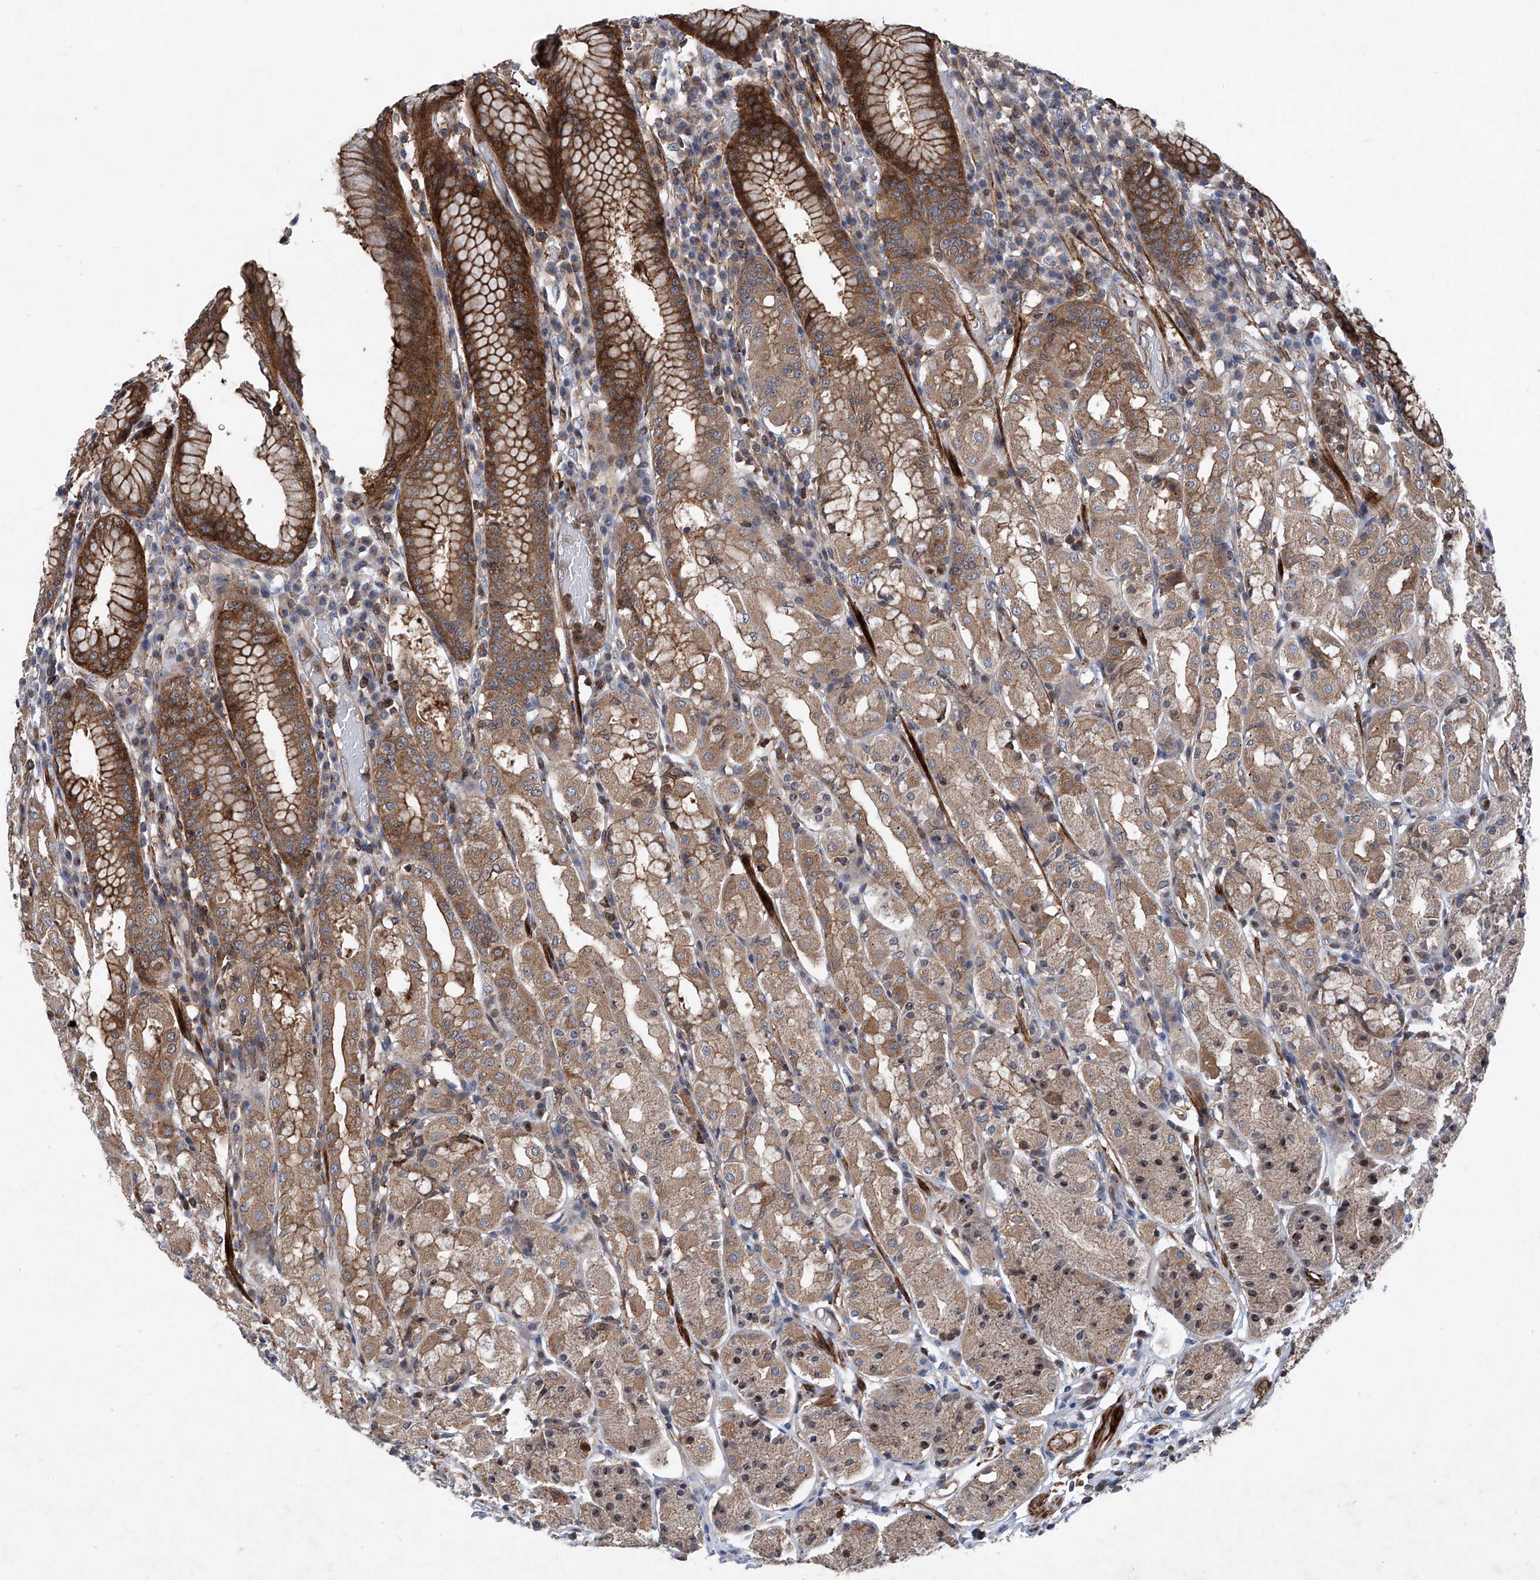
{"staining": {"intensity": "moderate", "quantity": "25%-75%", "location": "cytoplasmic/membranous,nuclear"}, "tissue": "stomach", "cell_type": "Glandular cells", "image_type": "normal", "snomed": [{"axis": "morphology", "description": "Normal tissue, NOS"}, {"axis": "topography", "description": "Stomach"}, {"axis": "topography", "description": "Stomach, lower"}], "caption": "Immunohistochemistry (DAB (3,3'-diaminobenzidine)) staining of benign stomach reveals moderate cytoplasmic/membranous,nuclear protein positivity in about 25%-75% of glandular cells. The staining was performed using DAB (3,3'-diaminobenzidine), with brown indicating positive protein expression. Nuclei are stained blue with hematoxylin.", "gene": "NT5C3A", "patient": {"sex": "female", "age": 56}}